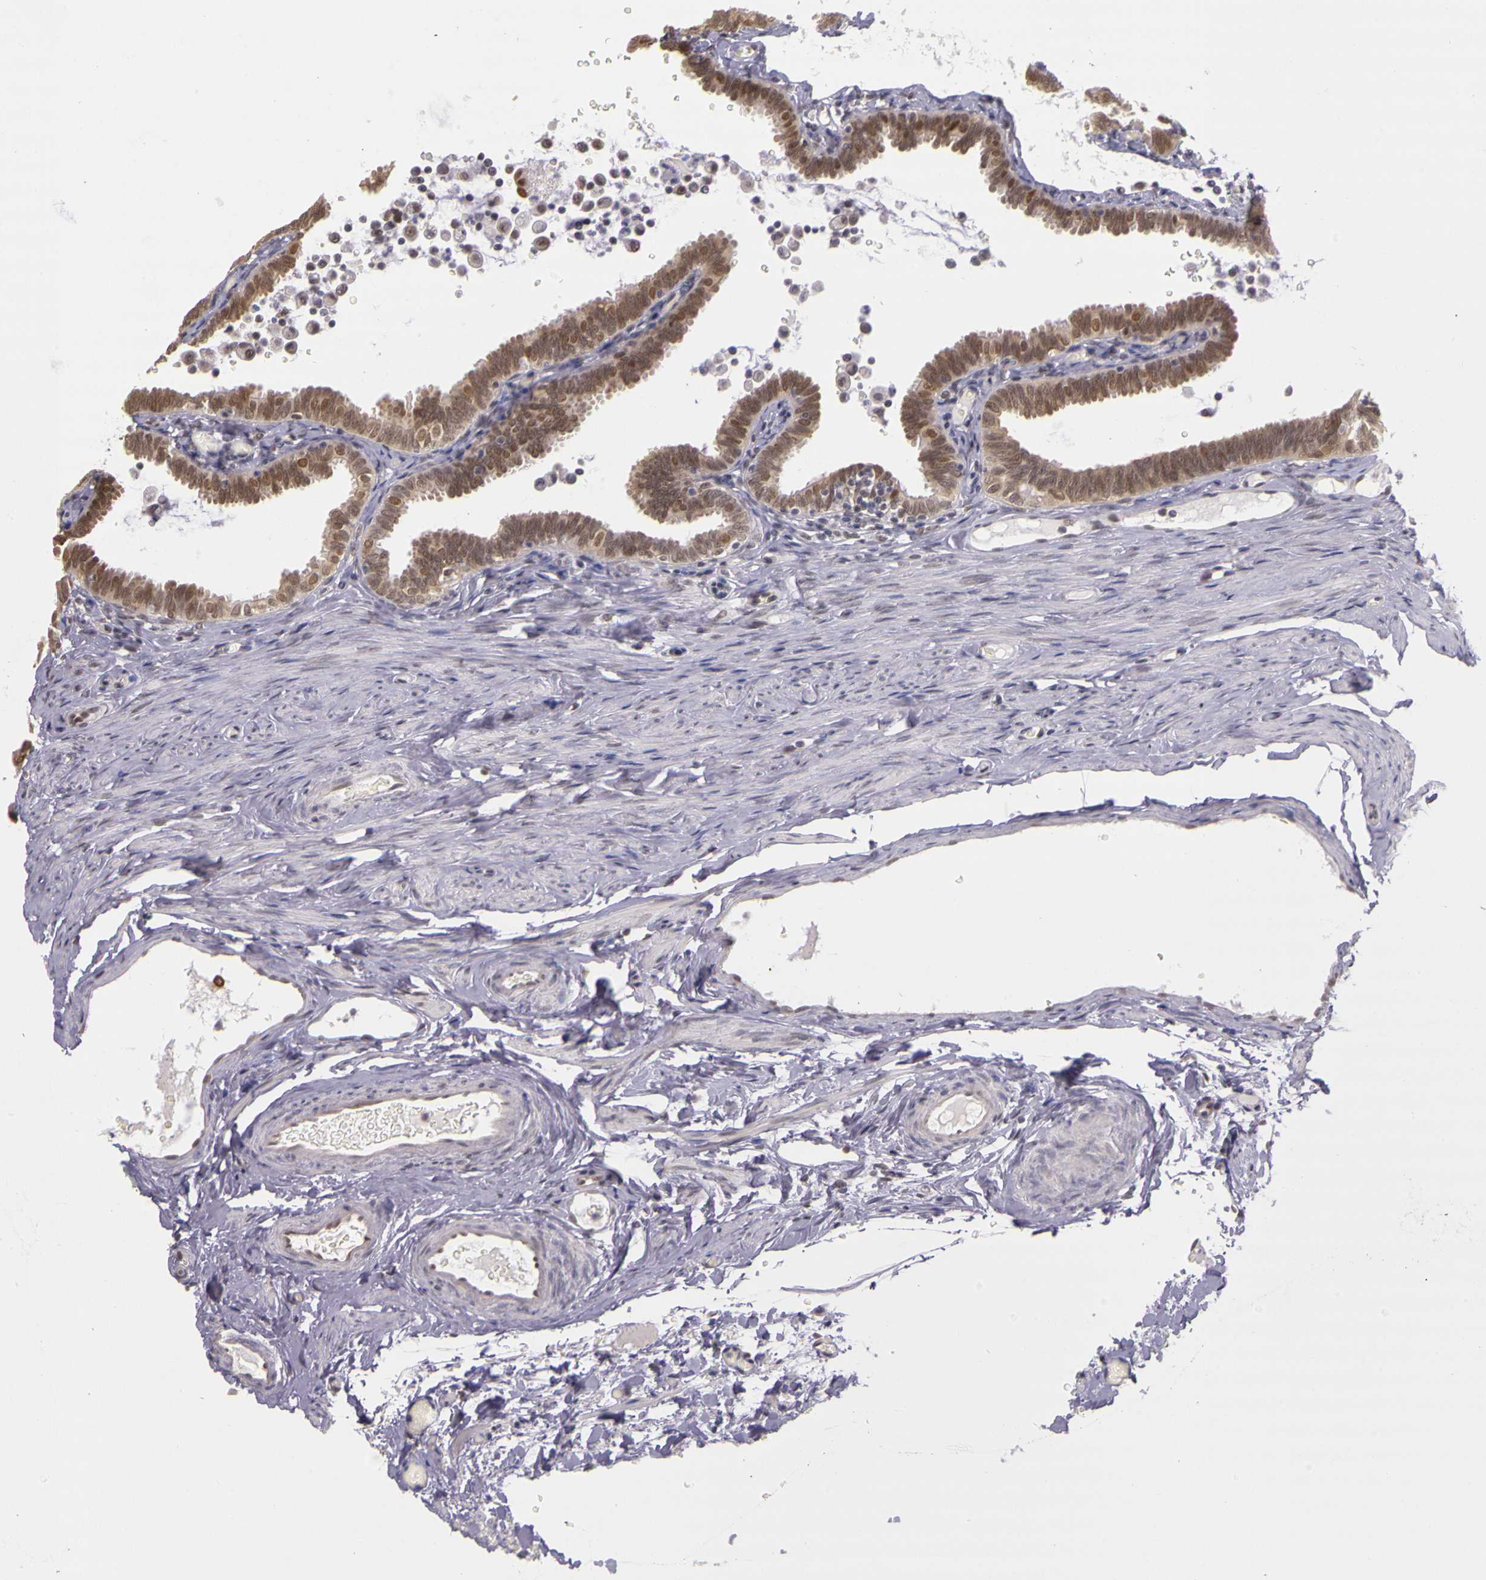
{"staining": {"intensity": "moderate", "quantity": ">75%", "location": "nuclear"}, "tissue": "fallopian tube", "cell_type": "Glandular cells", "image_type": "normal", "snomed": [{"axis": "morphology", "description": "Normal tissue, NOS"}, {"axis": "topography", "description": "Fallopian tube"}], "caption": "Immunohistochemistry (IHC) image of unremarkable fallopian tube: fallopian tube stained using IHC shows medium levels of moderate protein expression localized specifically in the nuclear of glandular cells, appearing as a nuclear brown color.", "gene": "WDR13", "patient": {"sex": "female", "age": 51}}